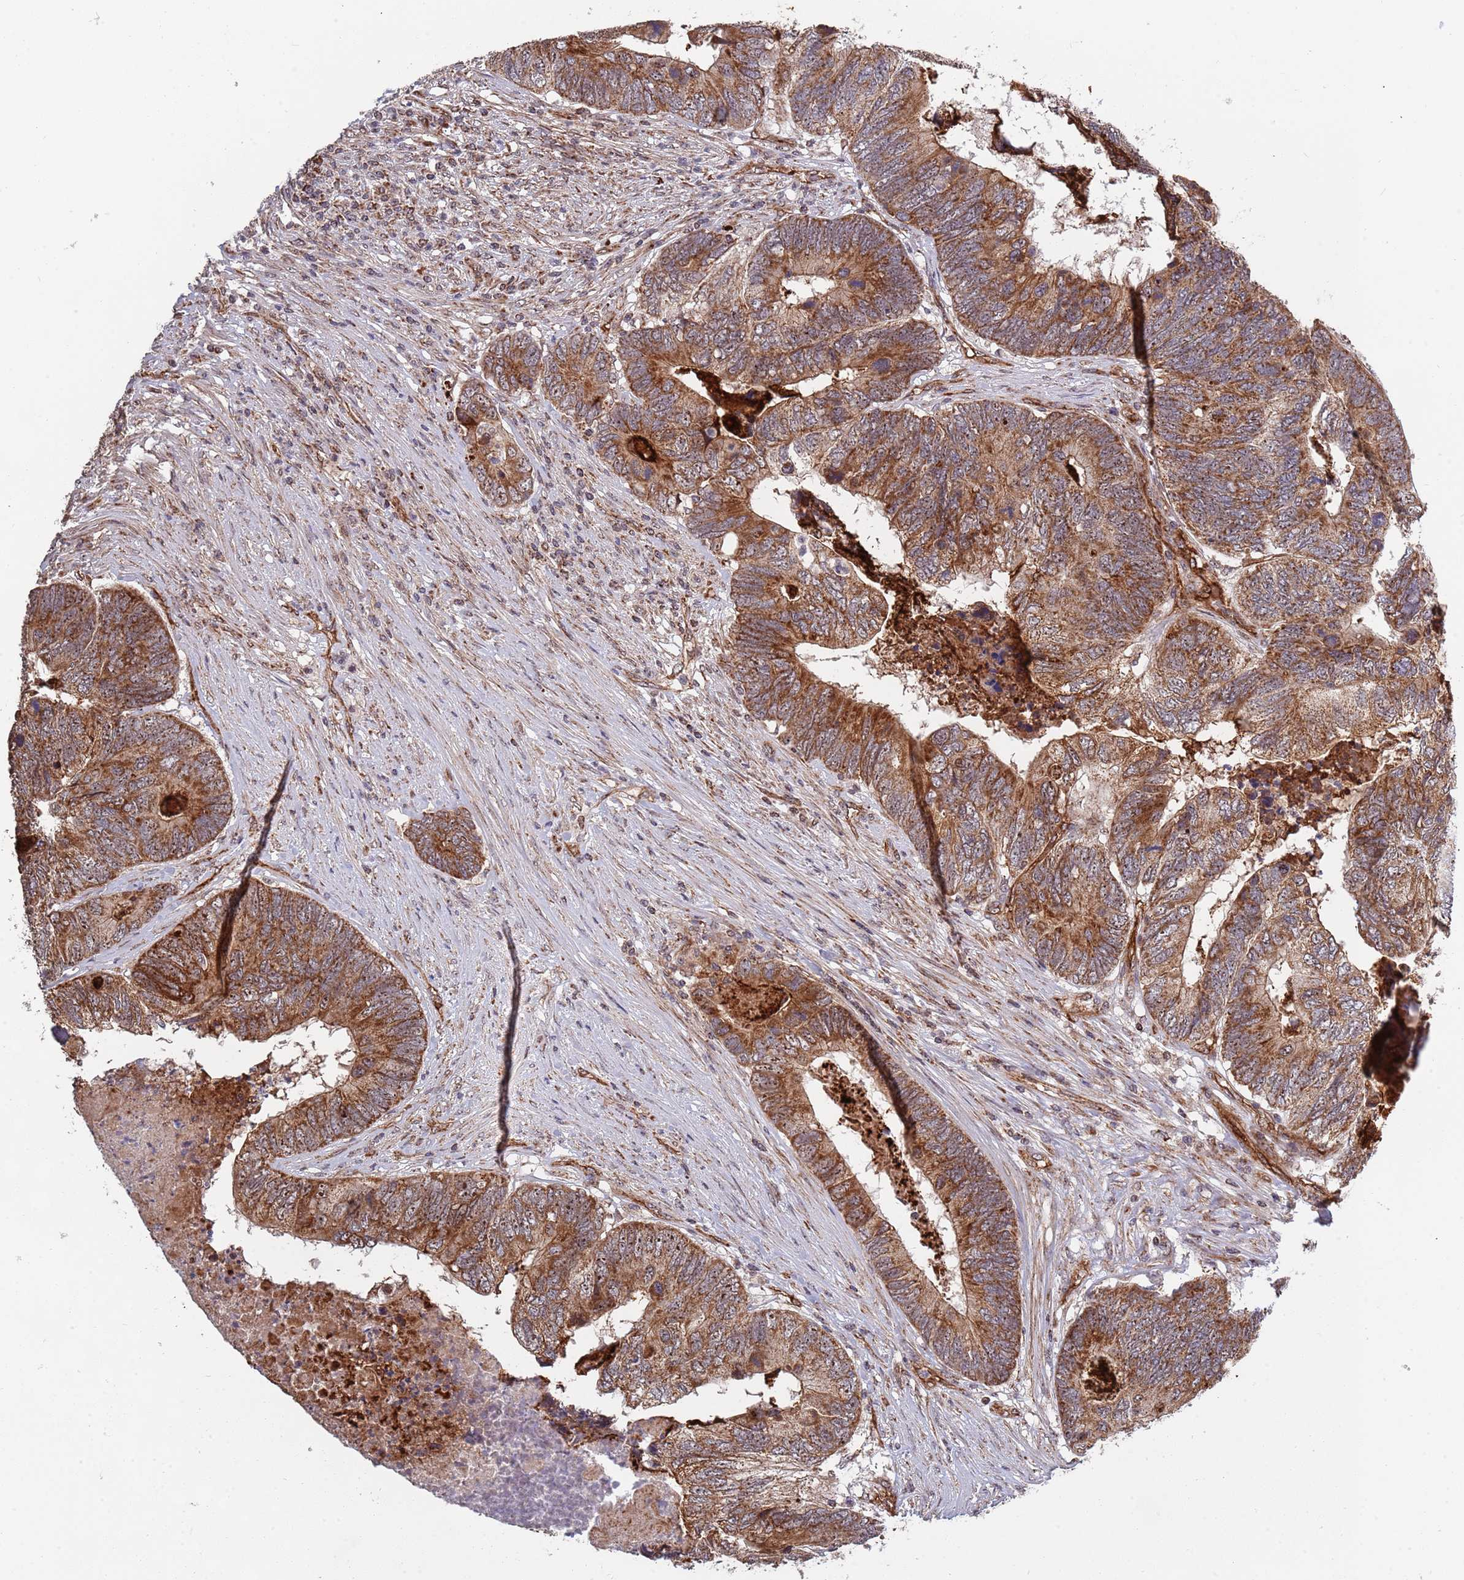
{"staining": {"intensity": "moderate", "quantity": ">75%", "location": "cytoplasmic/membranous"}, "tissue": "colorectal cancer", "cell_type": "Tumor cells", "image_type": "cancer", "snomed": [{"axis": "morphology", "description": "Adenocarcinoma, NOS"}, {"axis": "topography", "description": "Colon"}], "caption": "This micrograph exhibits immunohistochemistry (IHC) staining of adenocarcinoma (colorectal), with medium moderate cytoplasmic/membranous expression in approximately >75% of tumor cells.", "gene": "DCHS1", "patient": {"sex": "female", "age": 67}}